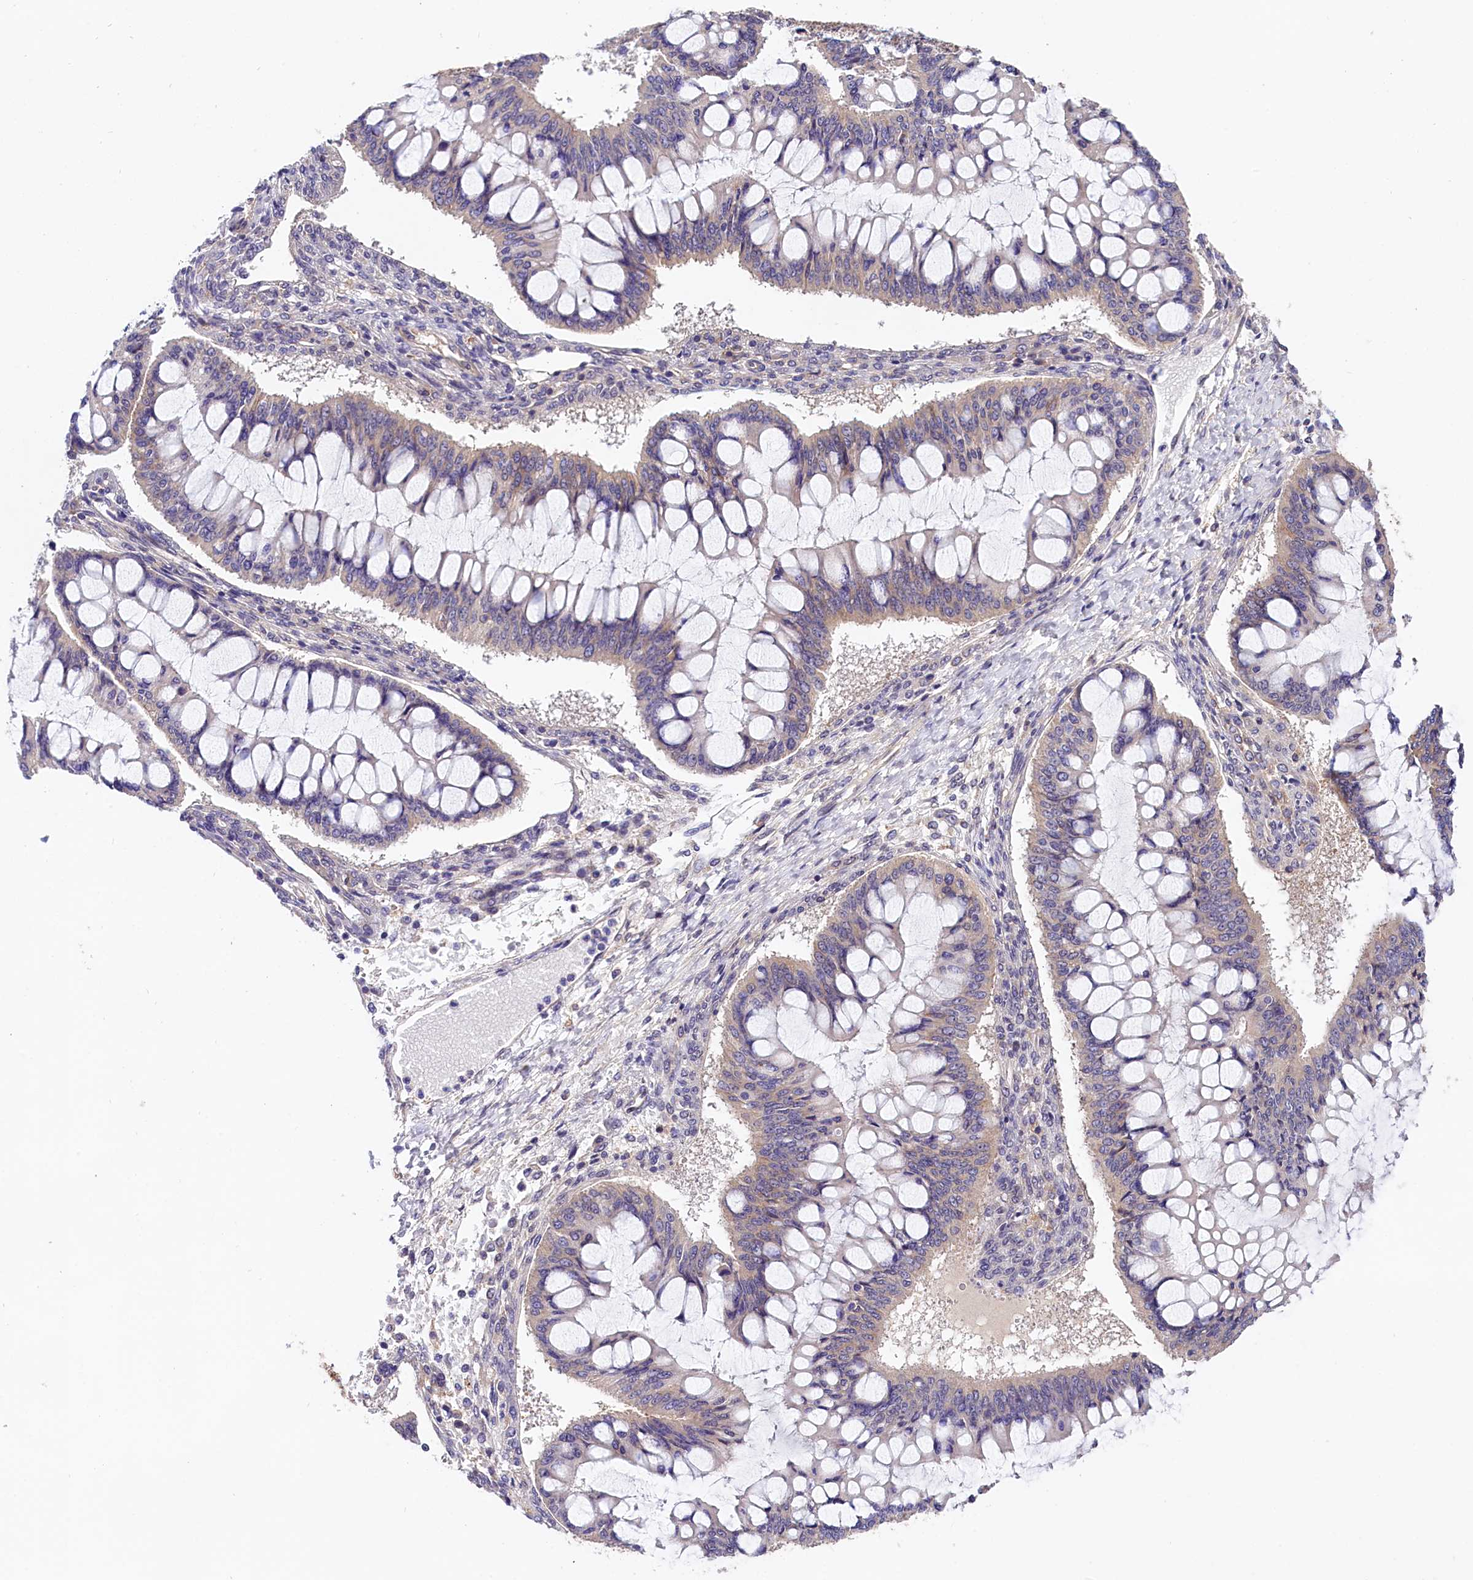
{"staining": {"intensity": "weak", "quantity": "<25%", "location": "cytoplasmic/membranous"}, "tissue": "ovarian cancer", "cell_type": "Tumor cells", "image_type": "cancer", "snomed": [{"axis": "morphology", "description": "Cystadenocarcinoma, mucinous, NOS"}, {"axis": "topography", "description": "Ovary"}], "caption": "There is no significant positivity in tumor cells of ovarian mucinous cystadenocarcinoma.", "gene": "OAS3", "patient": {"sex": "female", "age": 73}}